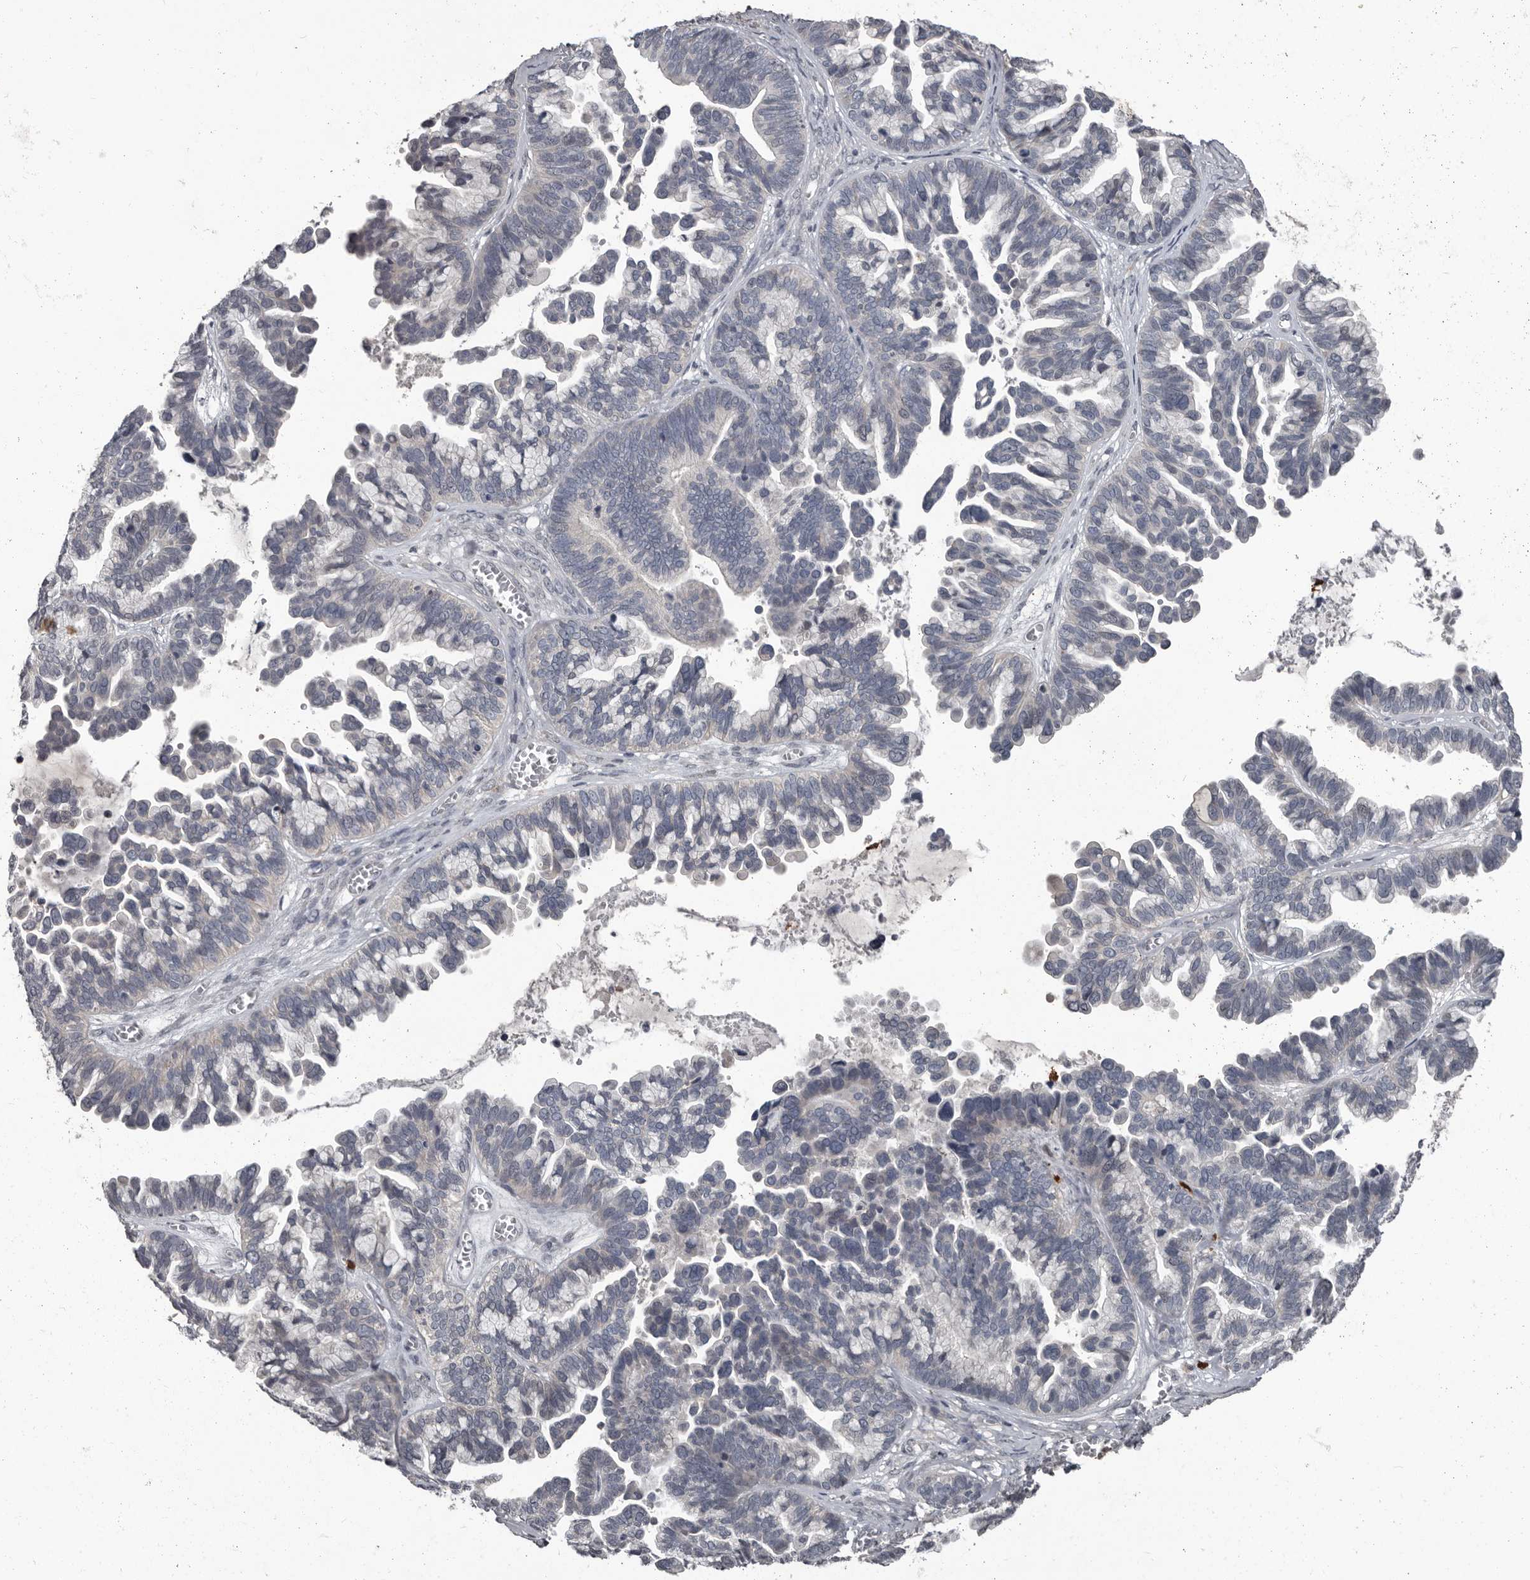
{"staining": {"intensity": "negative", "quantity": "none", "location": "none"}, "tissue": "ovarian cancer", "cell_type": "Tumor cells", "image_type": "cancer", "snomed": [{"axis": "morphology", "description": "Cystadenocarcinoma, serous, NOS"}, {"axis": "topography", "description": "Ovary"}], "caption": "Immunohistochemistry of ovarian cancer reveals no staining in tumor cells.", "gene": "GPR157", "patient": {"sex": "female", "age": 56}}